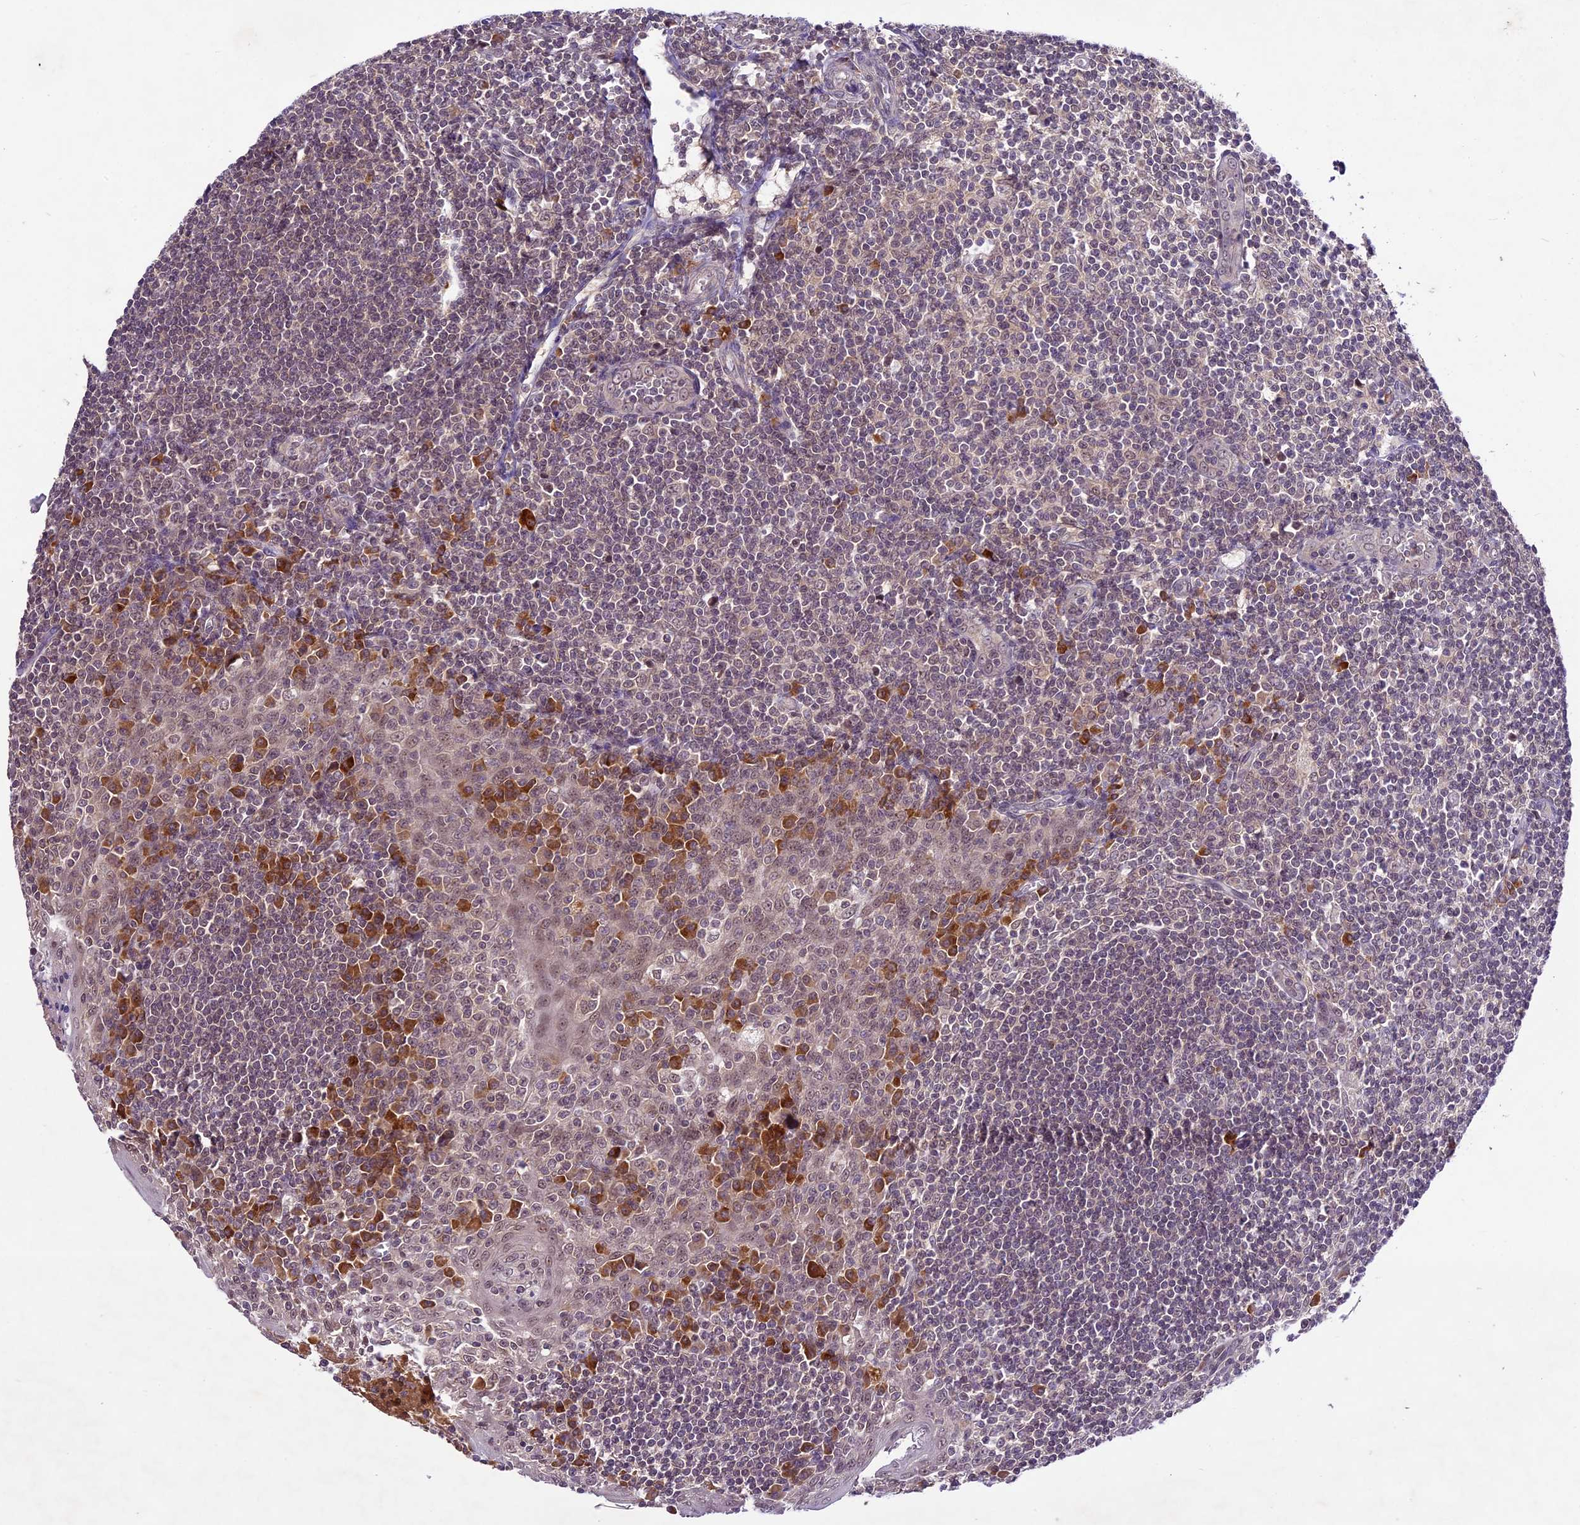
{"staining": {"intensity": "strong", "quantity": "<25%", "location": "cytoplasmic/membranous"}, "tissue": "tonsil", "cell_type": "Germinal center cells", "image_type": "normal", "snomed": [{"axis": "morphology", "description": "Normal tissue, NOS"}, {"axis": "topography", "description": "Tonsil"}], "caption": "Protein expression analysis of normal human tonsil reveals strong cytoplasmic/membranous expression in approximately <25% of germinal center cells.", "gene": "ATP10A", "patient": {"sex": "male", "age": 27}}